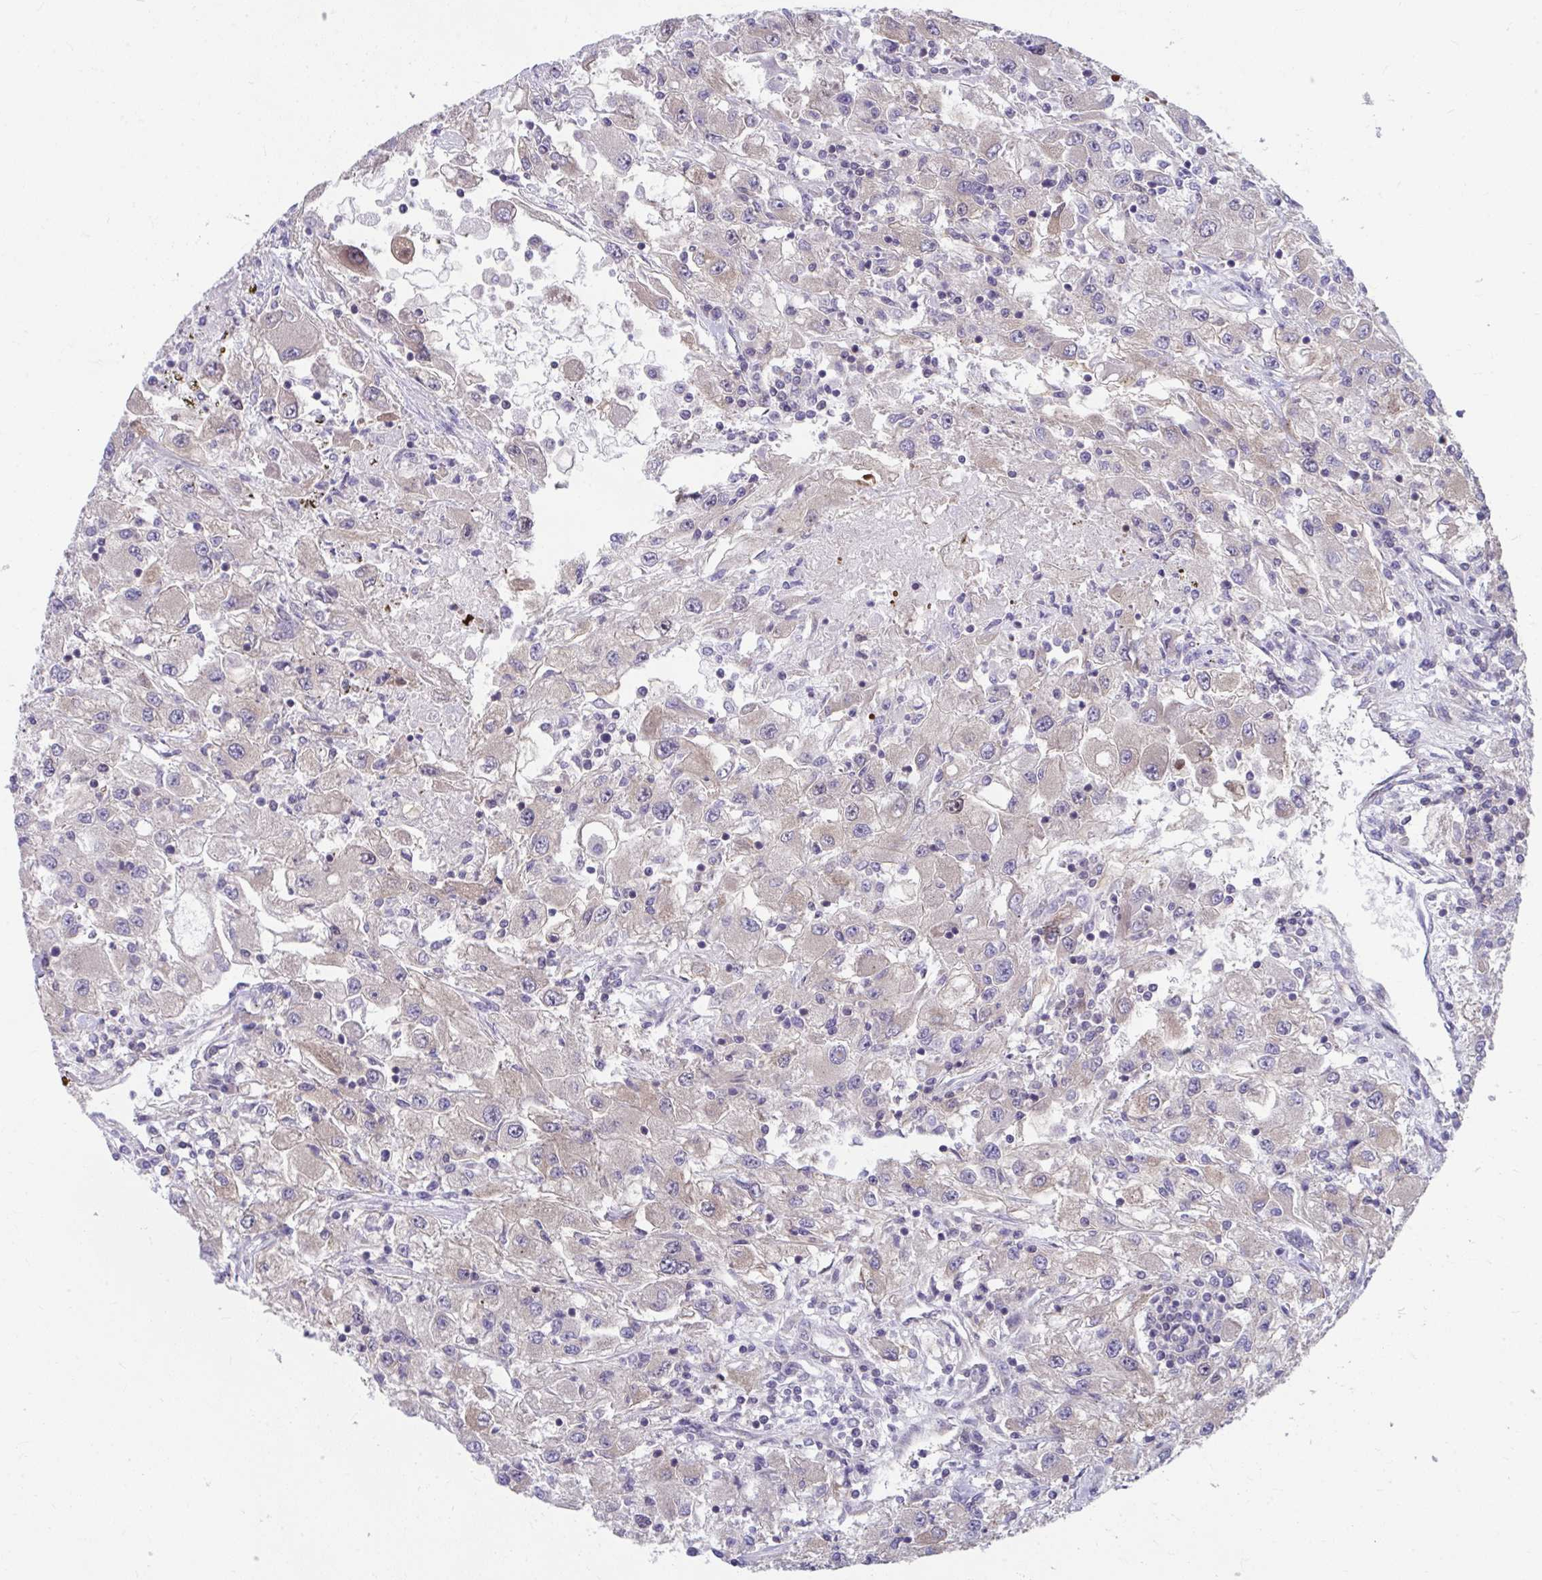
{"staining": {"intensity": "weak", "quantity": "<25%", "location": "cytoplasmic/membranous"}, "tissue": "renal cancer", "cell_type": "Tumor cells", "image_type": "cancer", "snomed": [{"axis": "morphology", "description": "Adenocarcinoma, NOS"}, {"axis": "topography", "description": "Kidney"}], "caption": "The immunohistochemistry (IHC) image has no significant staining in tumor cells of adenocarcinoma (renal) tissue.", "gene": "PCDHB7", "patient": {"sex": "female", "age": 67}}